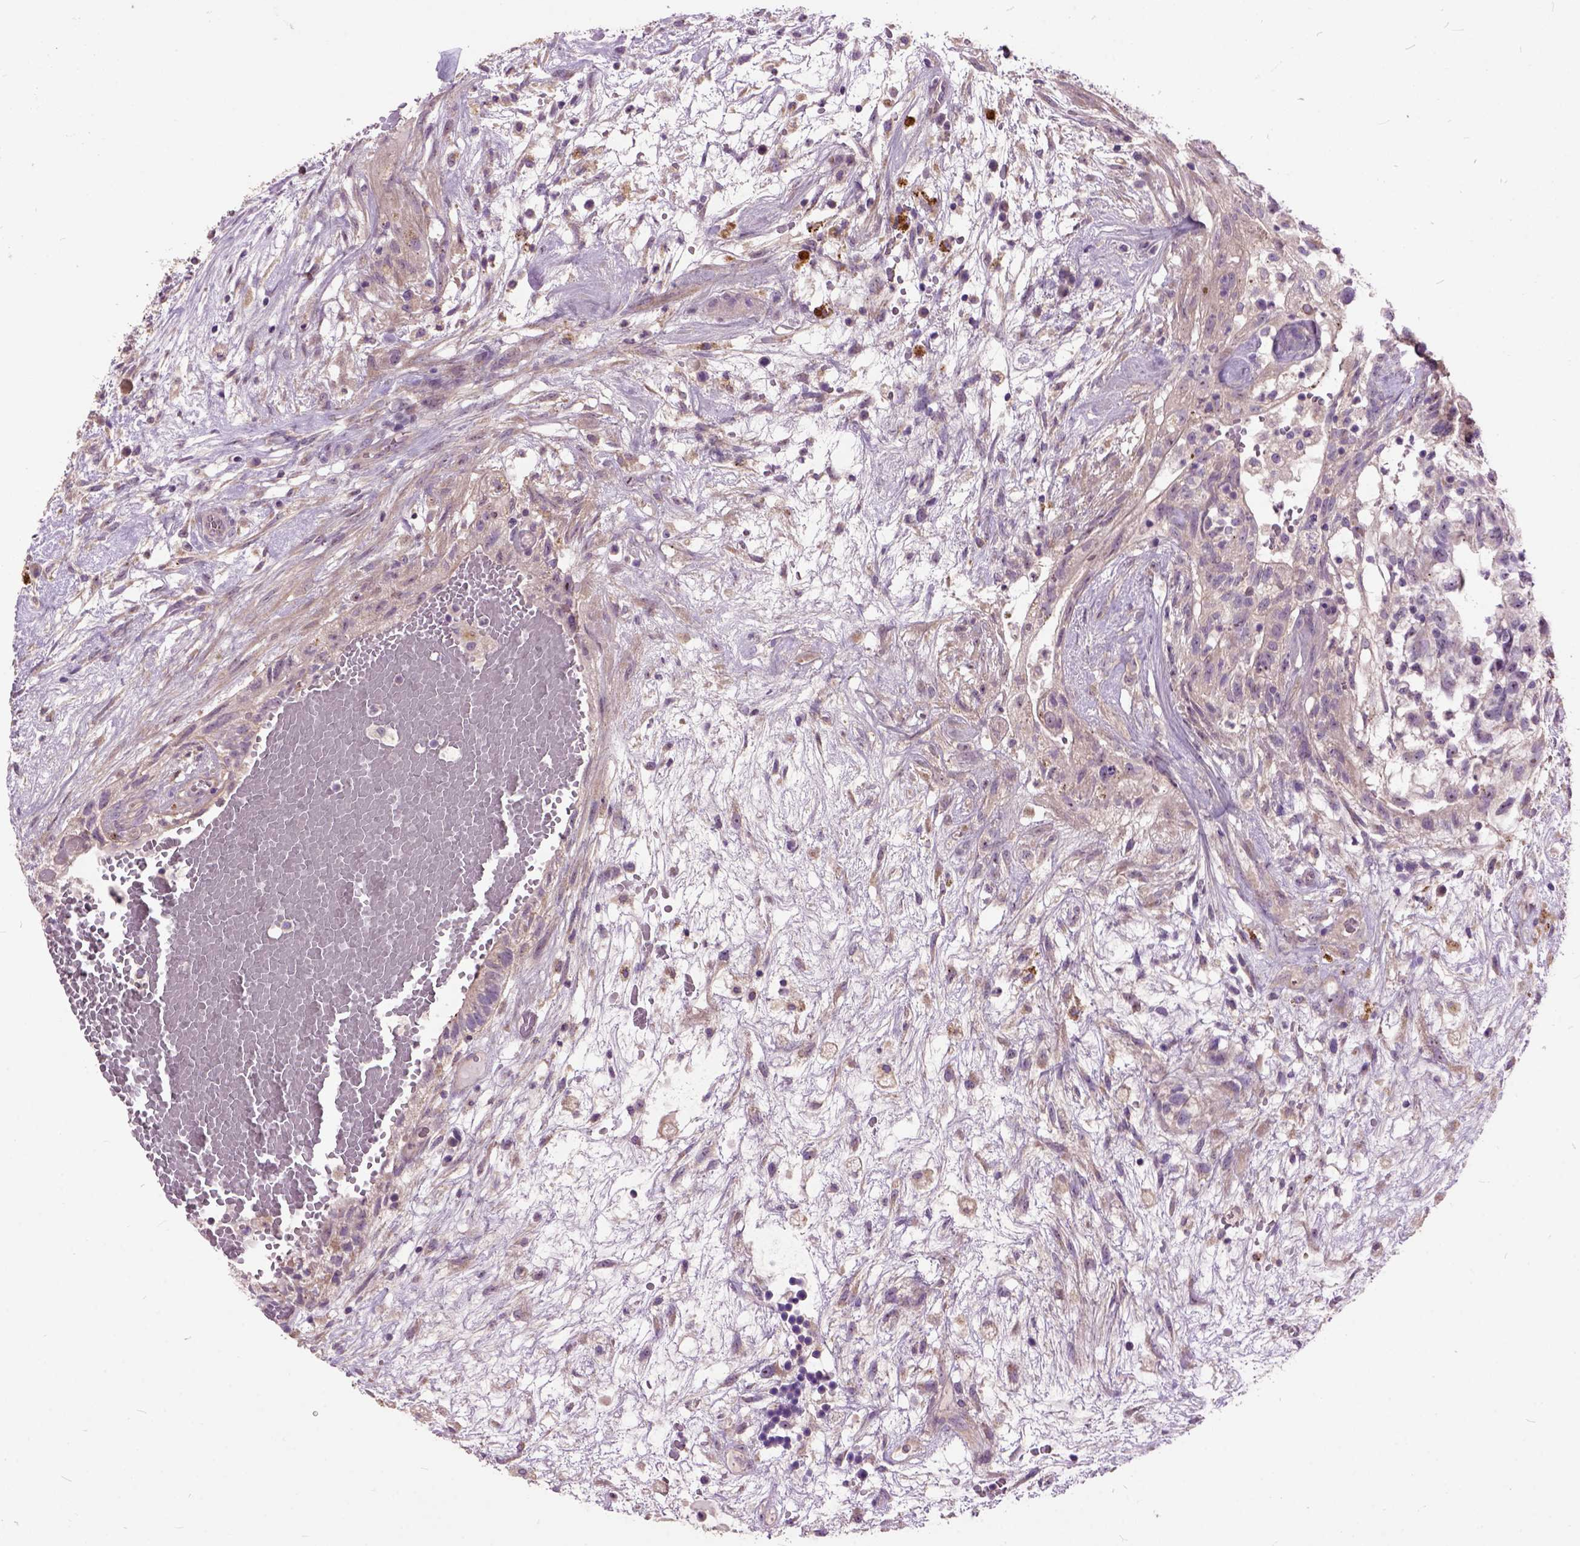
{"staining": {"intensity": "weak", "quantity": ">75%", "location": "cytoplasmic/membranous"}, "tissue": "testis cancer", "cell_type": "Tumor cells", "image_type": "cancer", "snomed": [{"axis": "morphology", "description": "Normal tissue, NOS"}, {"axis": "morphology", "description": "Carcinoma, Embryonal, NOS"}, {"axis": "topography", "description": "Testis"}], "caption": "Brown immunohistochemical staining in human testis embryonal carcinoma demonstrates weak cytoplasmic/membranous expression in about >75% of tumor cells.", "gene": "MAPT", "patient": {"sex": "male", "age": 32}}